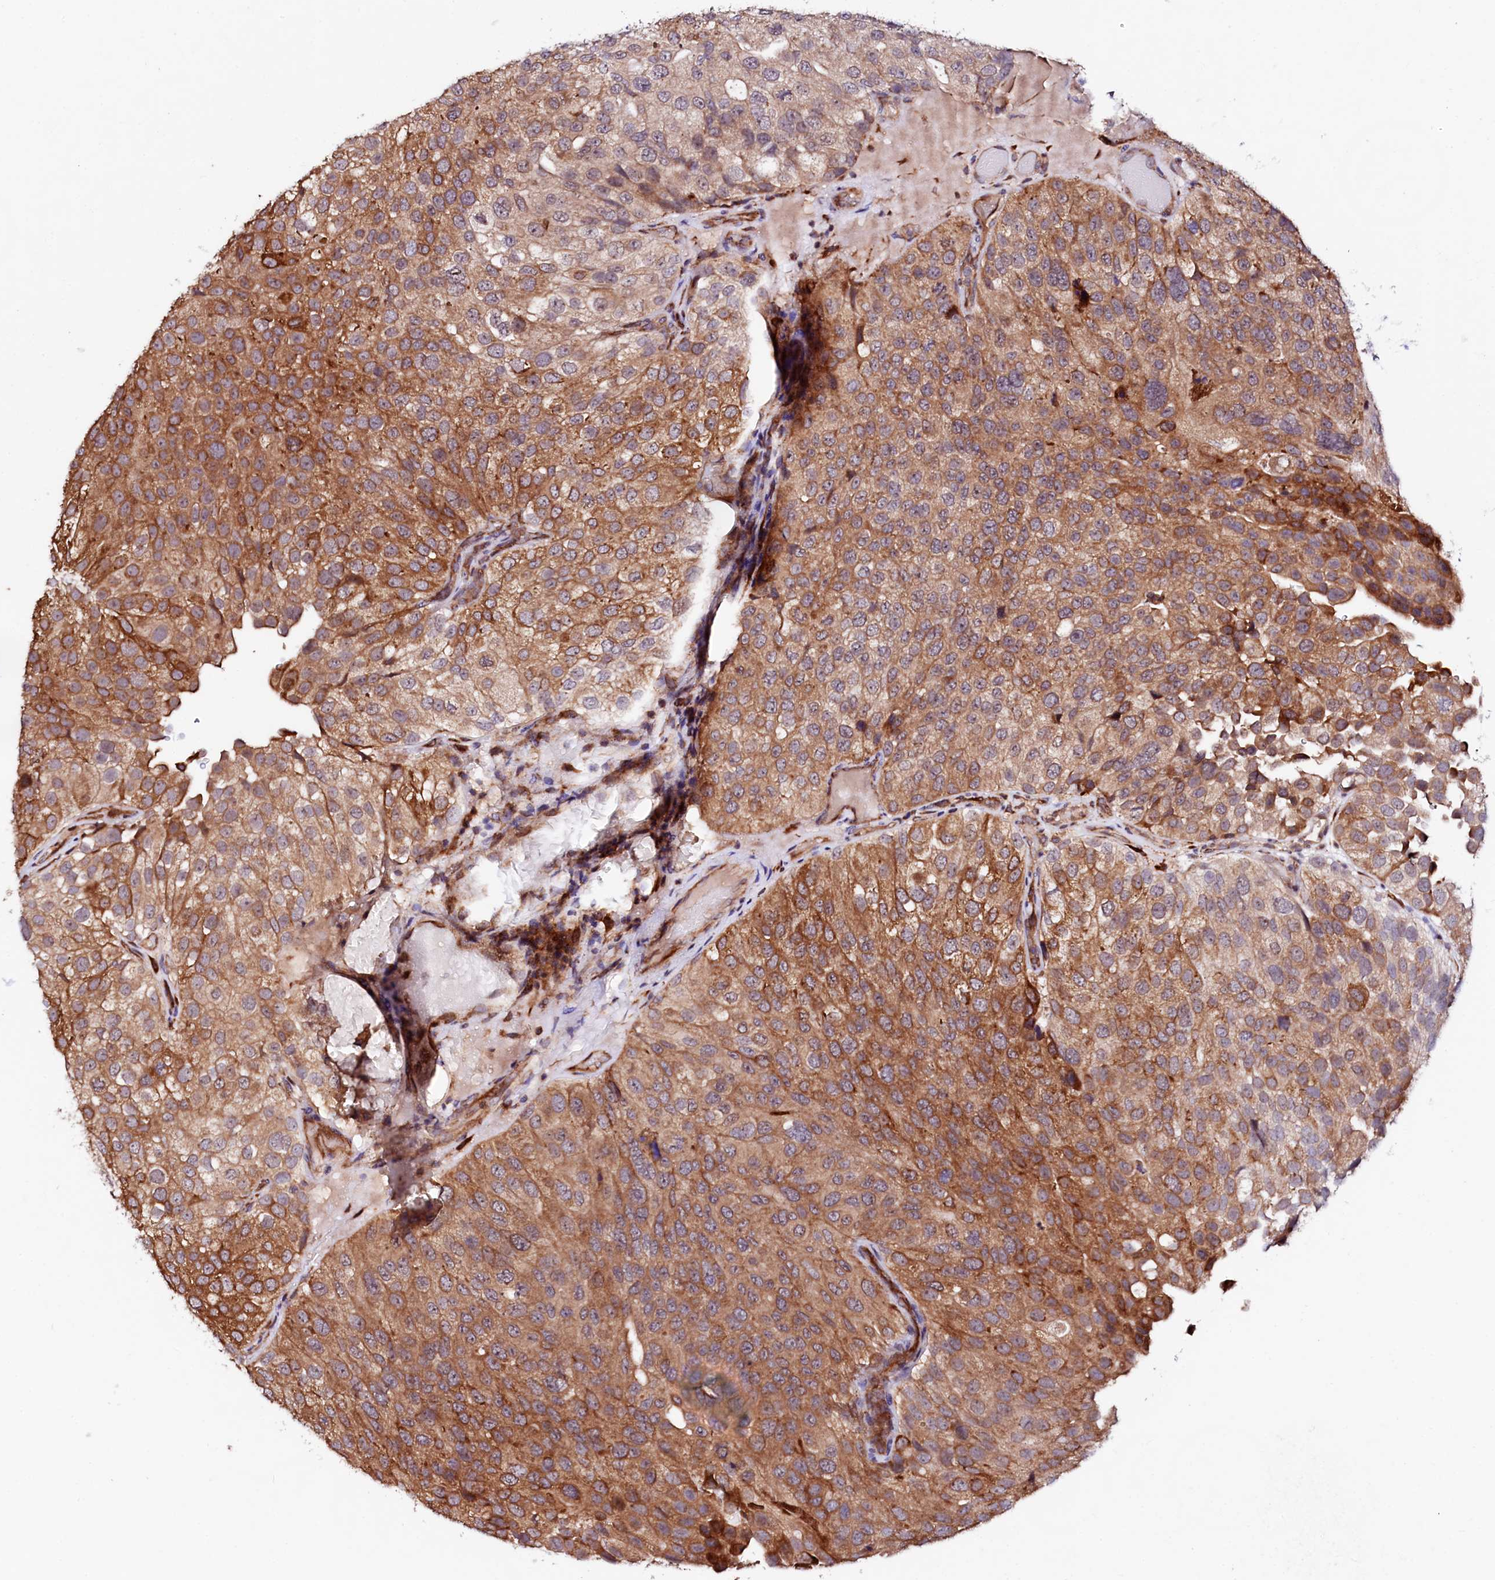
{"staining": {"intensity": "moderate", "quantity": ">75%", "location": "cytoplasmic/membranous"}, "tissue": "urothelial cancer", "cell_type": "Tumor cells", "image_type": "cancer", "snomed": [{"axis": "morphology", "description": "Urothelial carcinoma, Low grade"}, {"axis": "topography", "description": "Urinary bladder"}], "caption": "This is an image of IHC staining of urothelial carcinoma (low-grade), which shows moderate positivity in the cytoplasmic/membranous of tumor cells.", "gene": "UBE3C", "patient": {"sex": "male", "age": 78}}